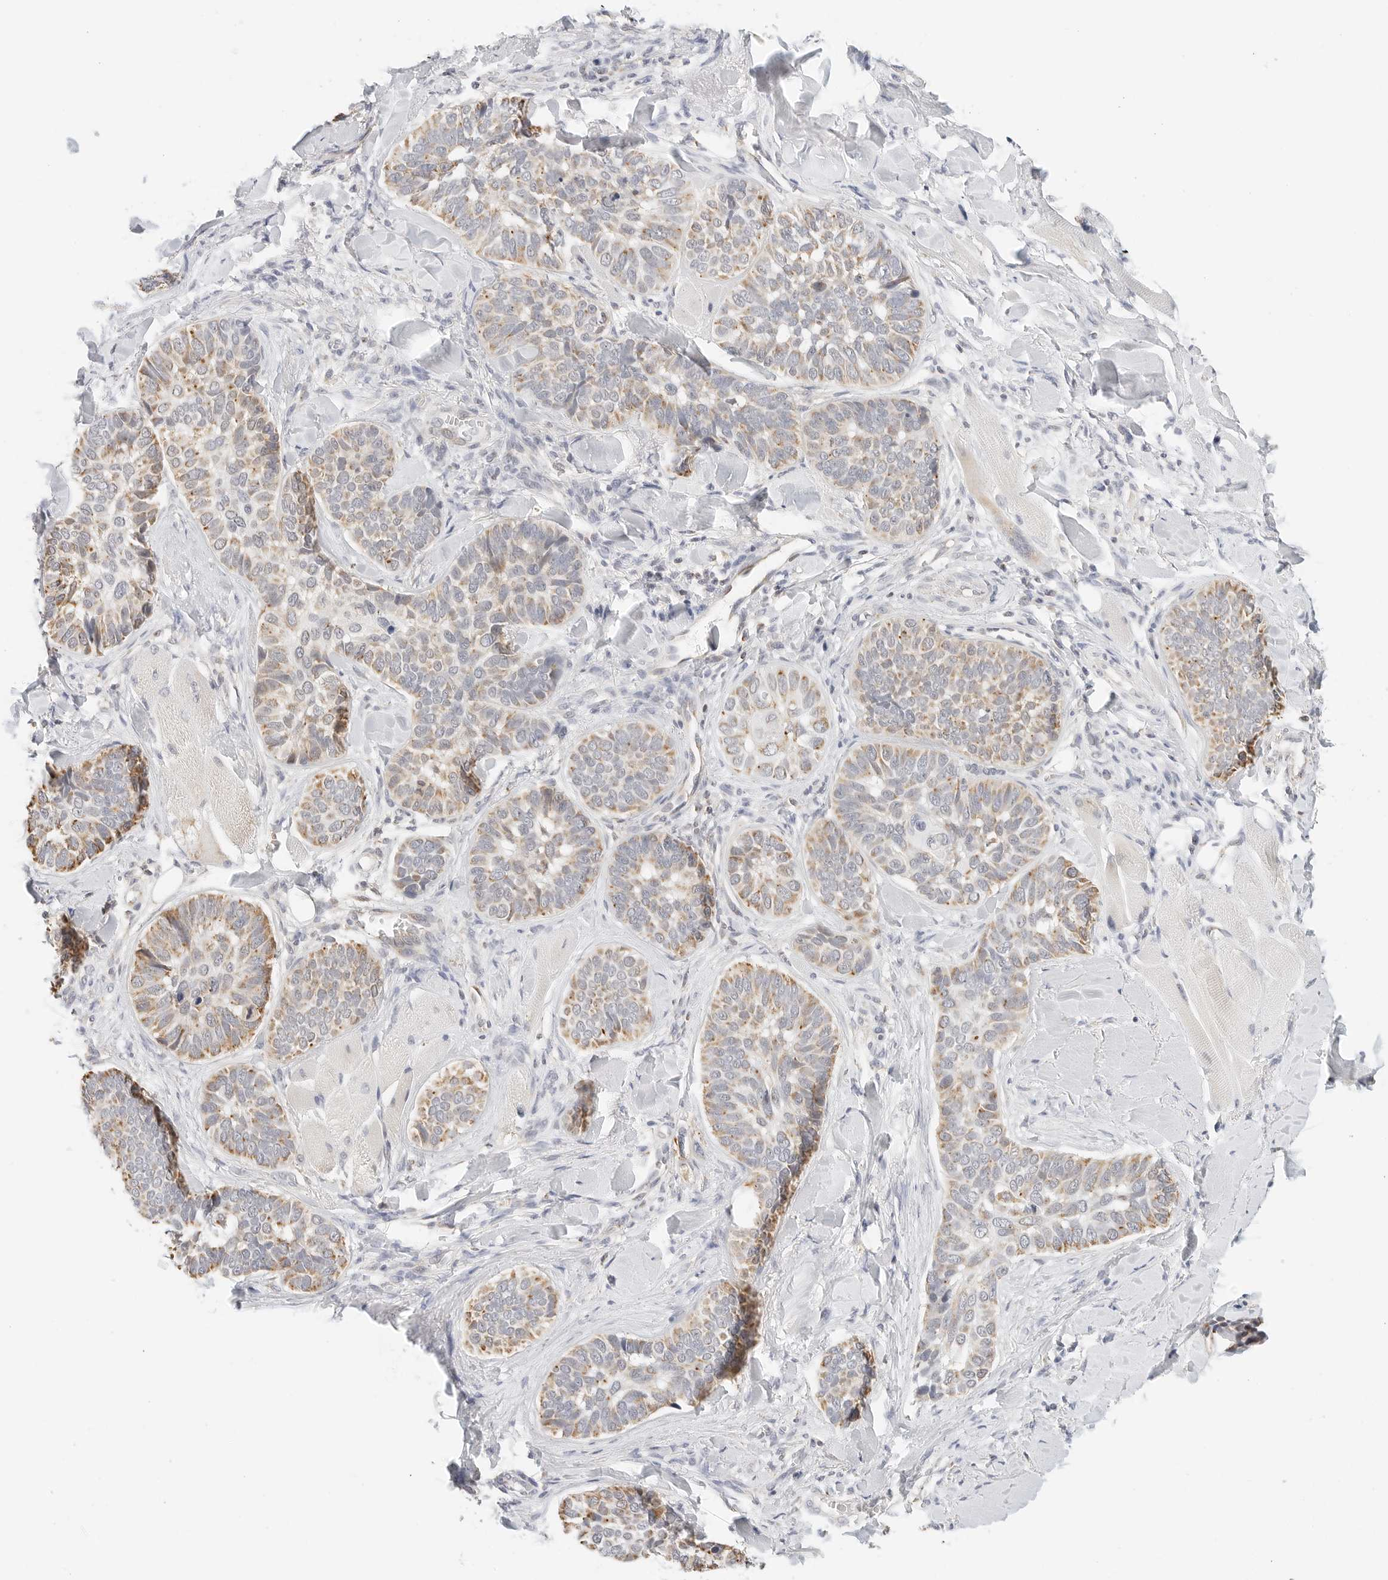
{"staining": {"intensity": "moderate", "quantity": "25%-75%", "location": "cytoplasmic/membranous"}, "tissue": "skin cancer", "cell_type": "Tumor cells", "image_type": "cancer", "snomed": [{"axis": "morphology", "description": "Basal cell carcinoma"}, {"axis": "topography", "description": "Skin"}], "caption": "Skin basal cell carcinoma was stained to show a protein in brown. There is medium levels of moderate cytoplasmic/membranous expression in about 25%-75% of tumor cells.", "gene": "ATL1", "patient": {"sex": "male", "age": 62}}